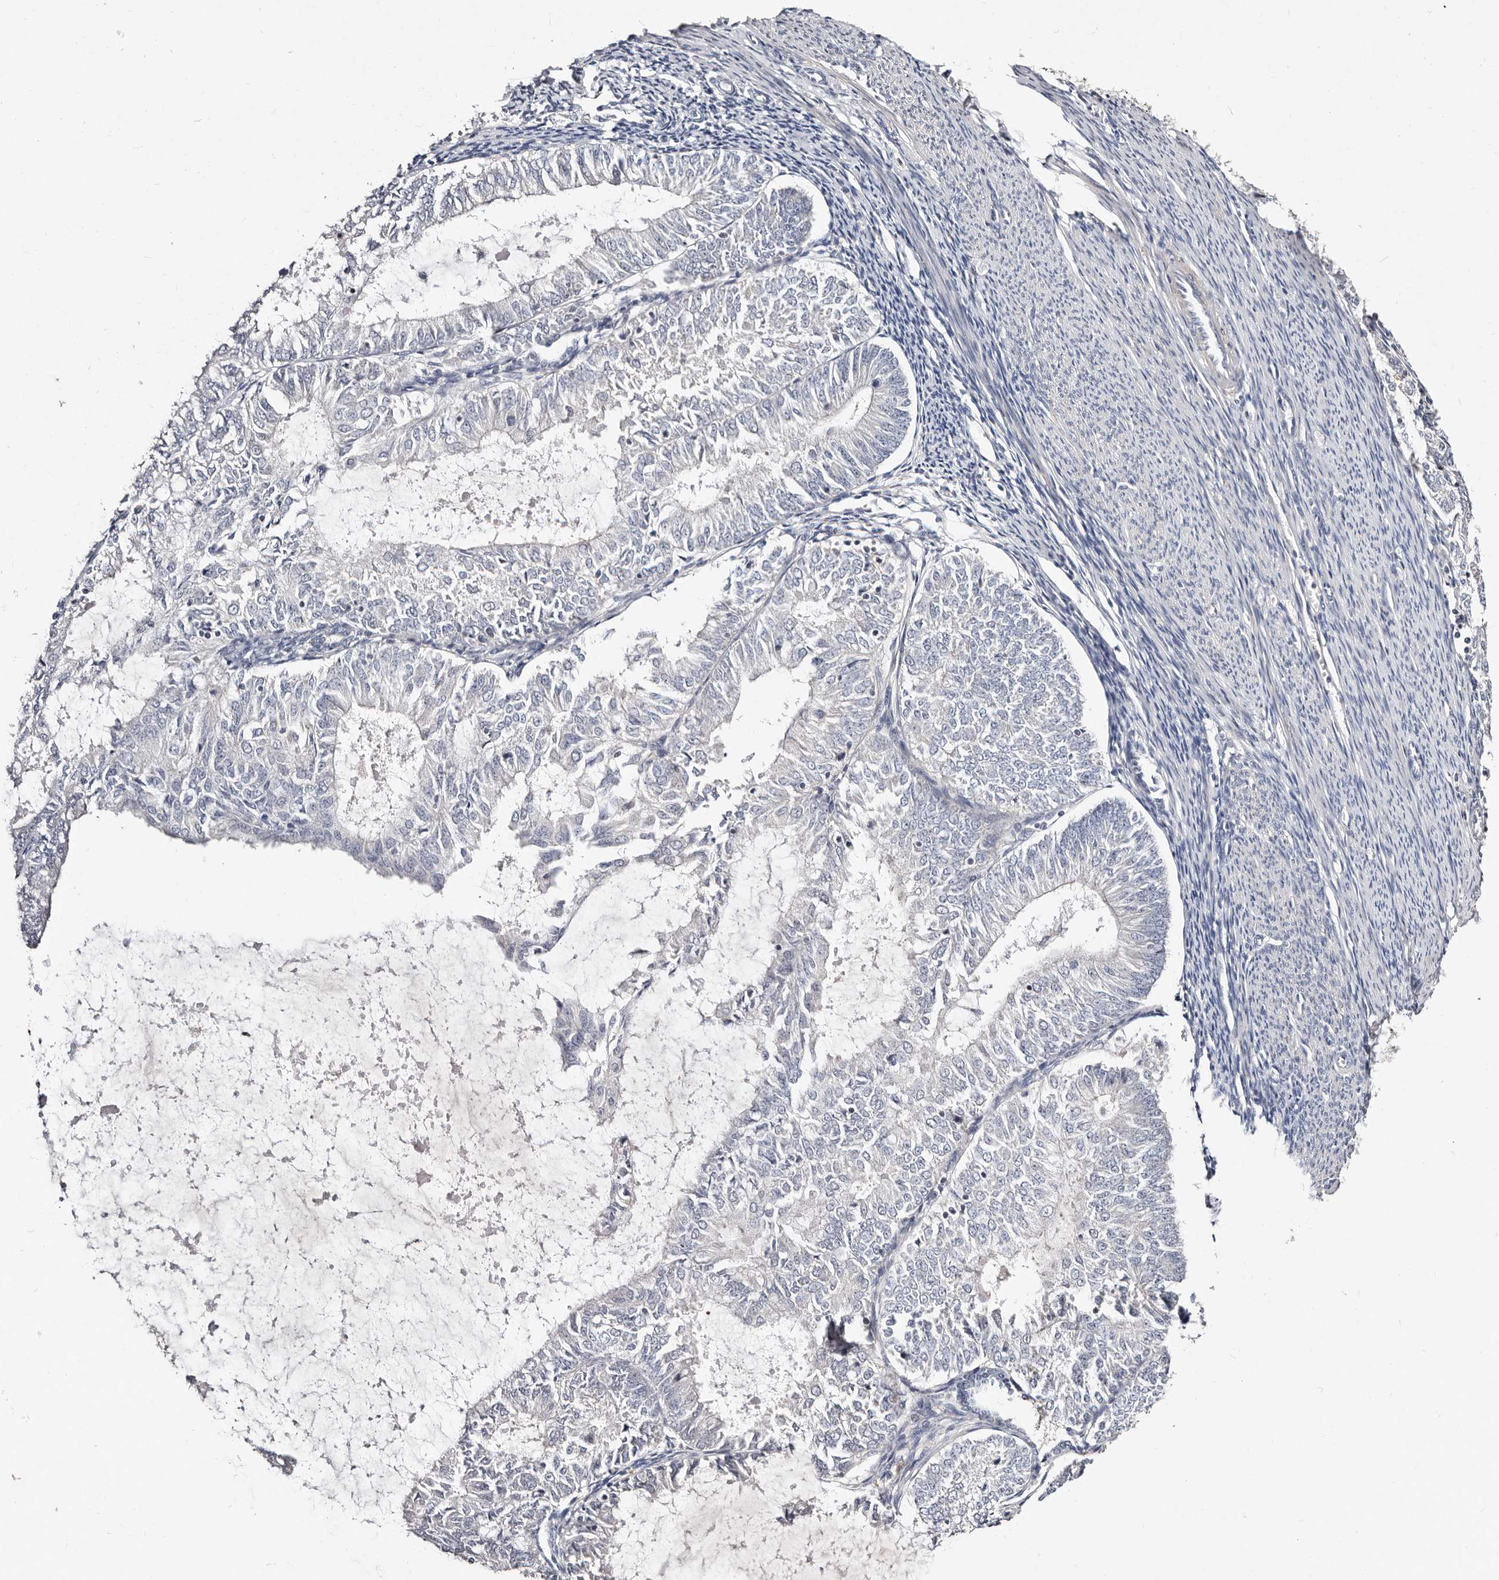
{"staining": {"intensity": "negative", "quantity": "none", "location": "none"}, "tissue": "endometrial cancer", "cell_type": "Tumor cells", "image_type": "cancer", "snomed": [{"axis": "morphology", "description": "Adenocarcinoma, NOS"}, {"axis": "topography", "description": "Endometrium"}], "caption": "DAB (3,3'-diaminobenzidine) immunohistochemical staining of human adenocarcinoma (endometrial) shows no significant positivity in tumor cells.", "gene": "MRPS33", "patient": {"sex": "female", "age": 57}}